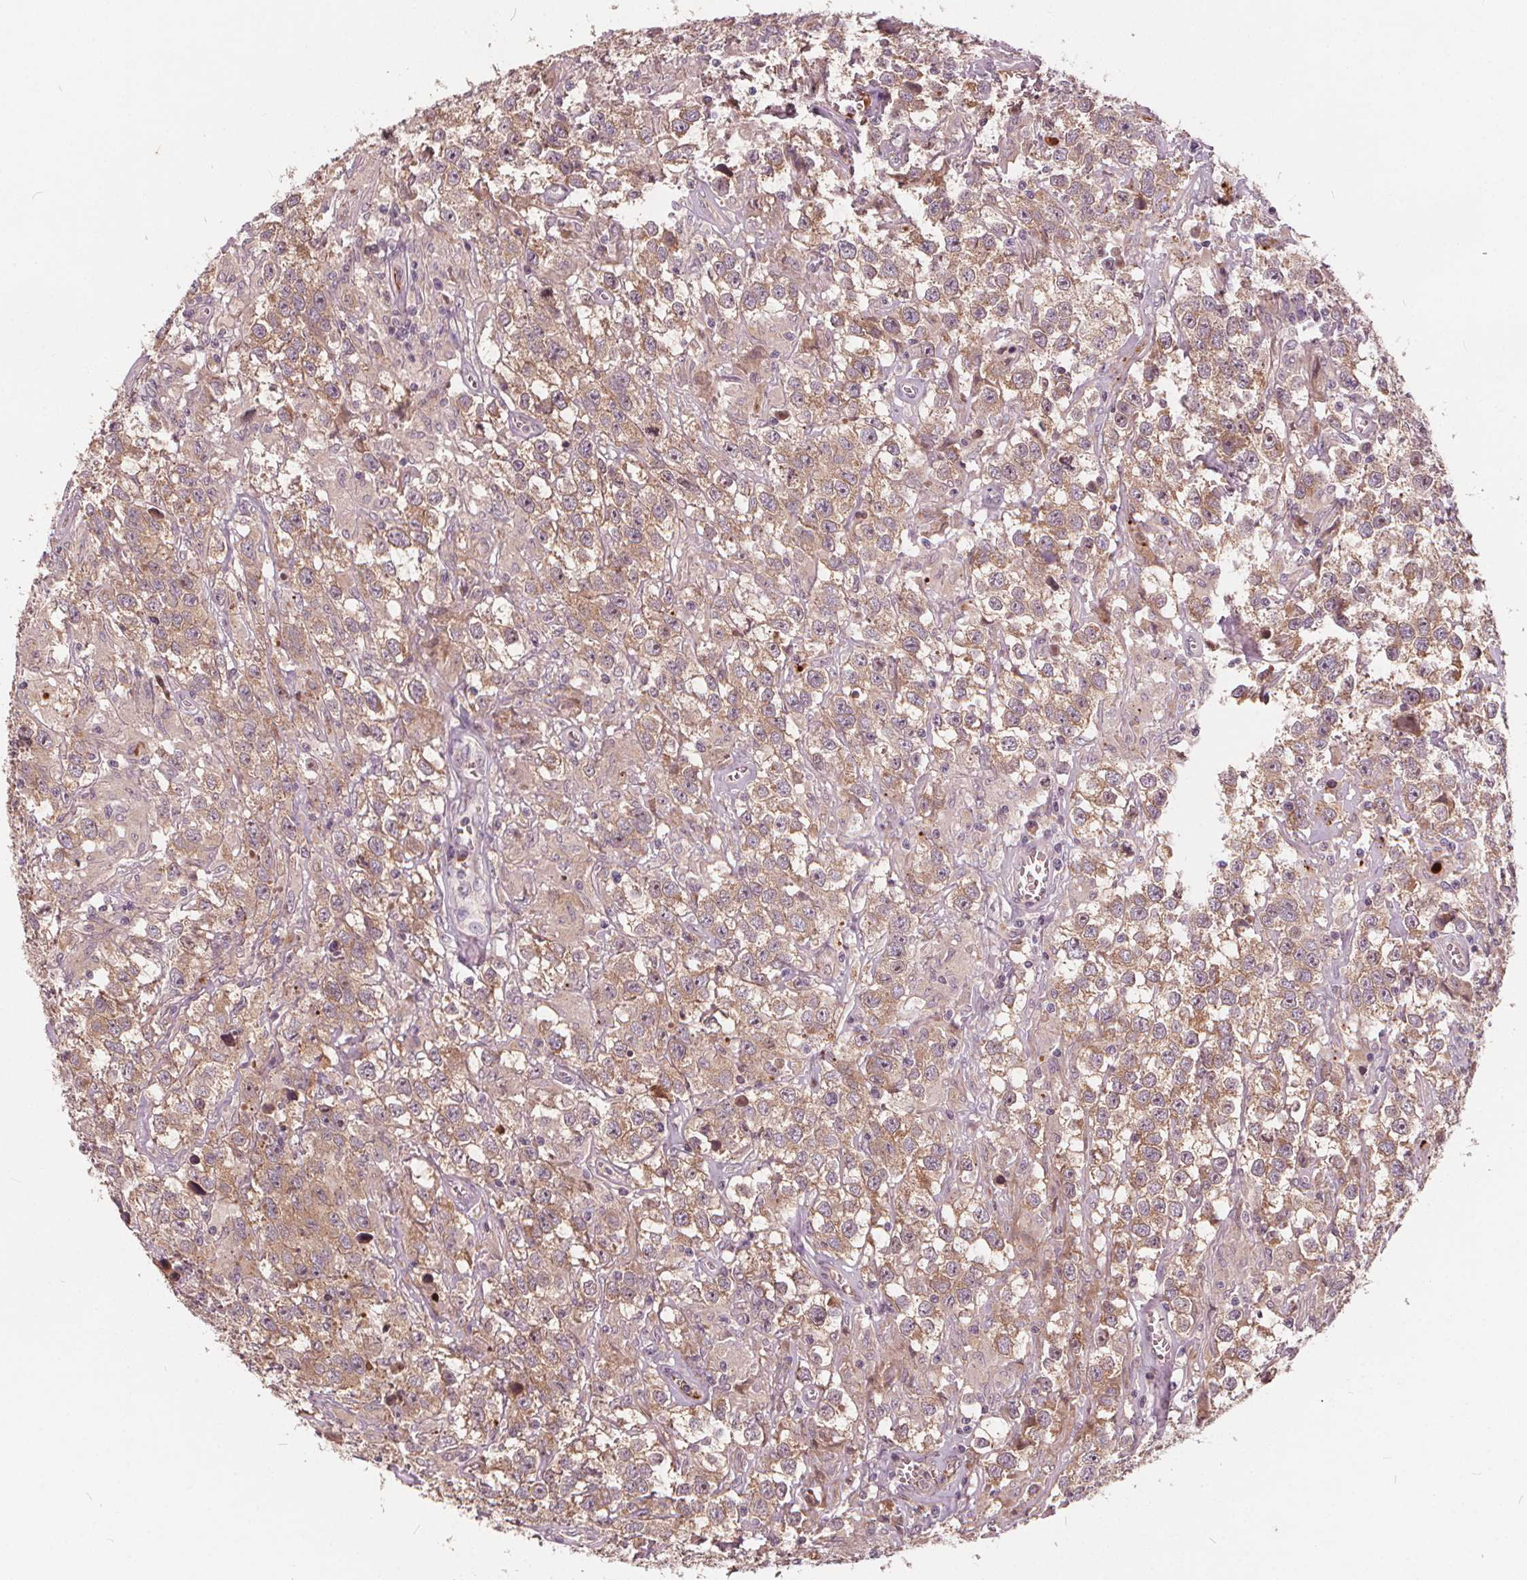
{"staining": {"intensity": "weak", "quantity": ">75%", "location": "cytoplasmic/membranous"}, "tissue": "testis cancer", "cell_type": "Tumor cells", "image_type": "cancer", "snomed": [{"axis": "morphology", "description": "Seminoma, NOS"}, {"axis": "topography", "description": "Testis"}], "caption": "Testis seminoma tissue exhibits weak cytoplasmic/membranous staining in about >75% of tumor cells, visualized by immunohistochemistry.", "gene": "IPO13", "patient": {"sex": "male", "age": 43}}